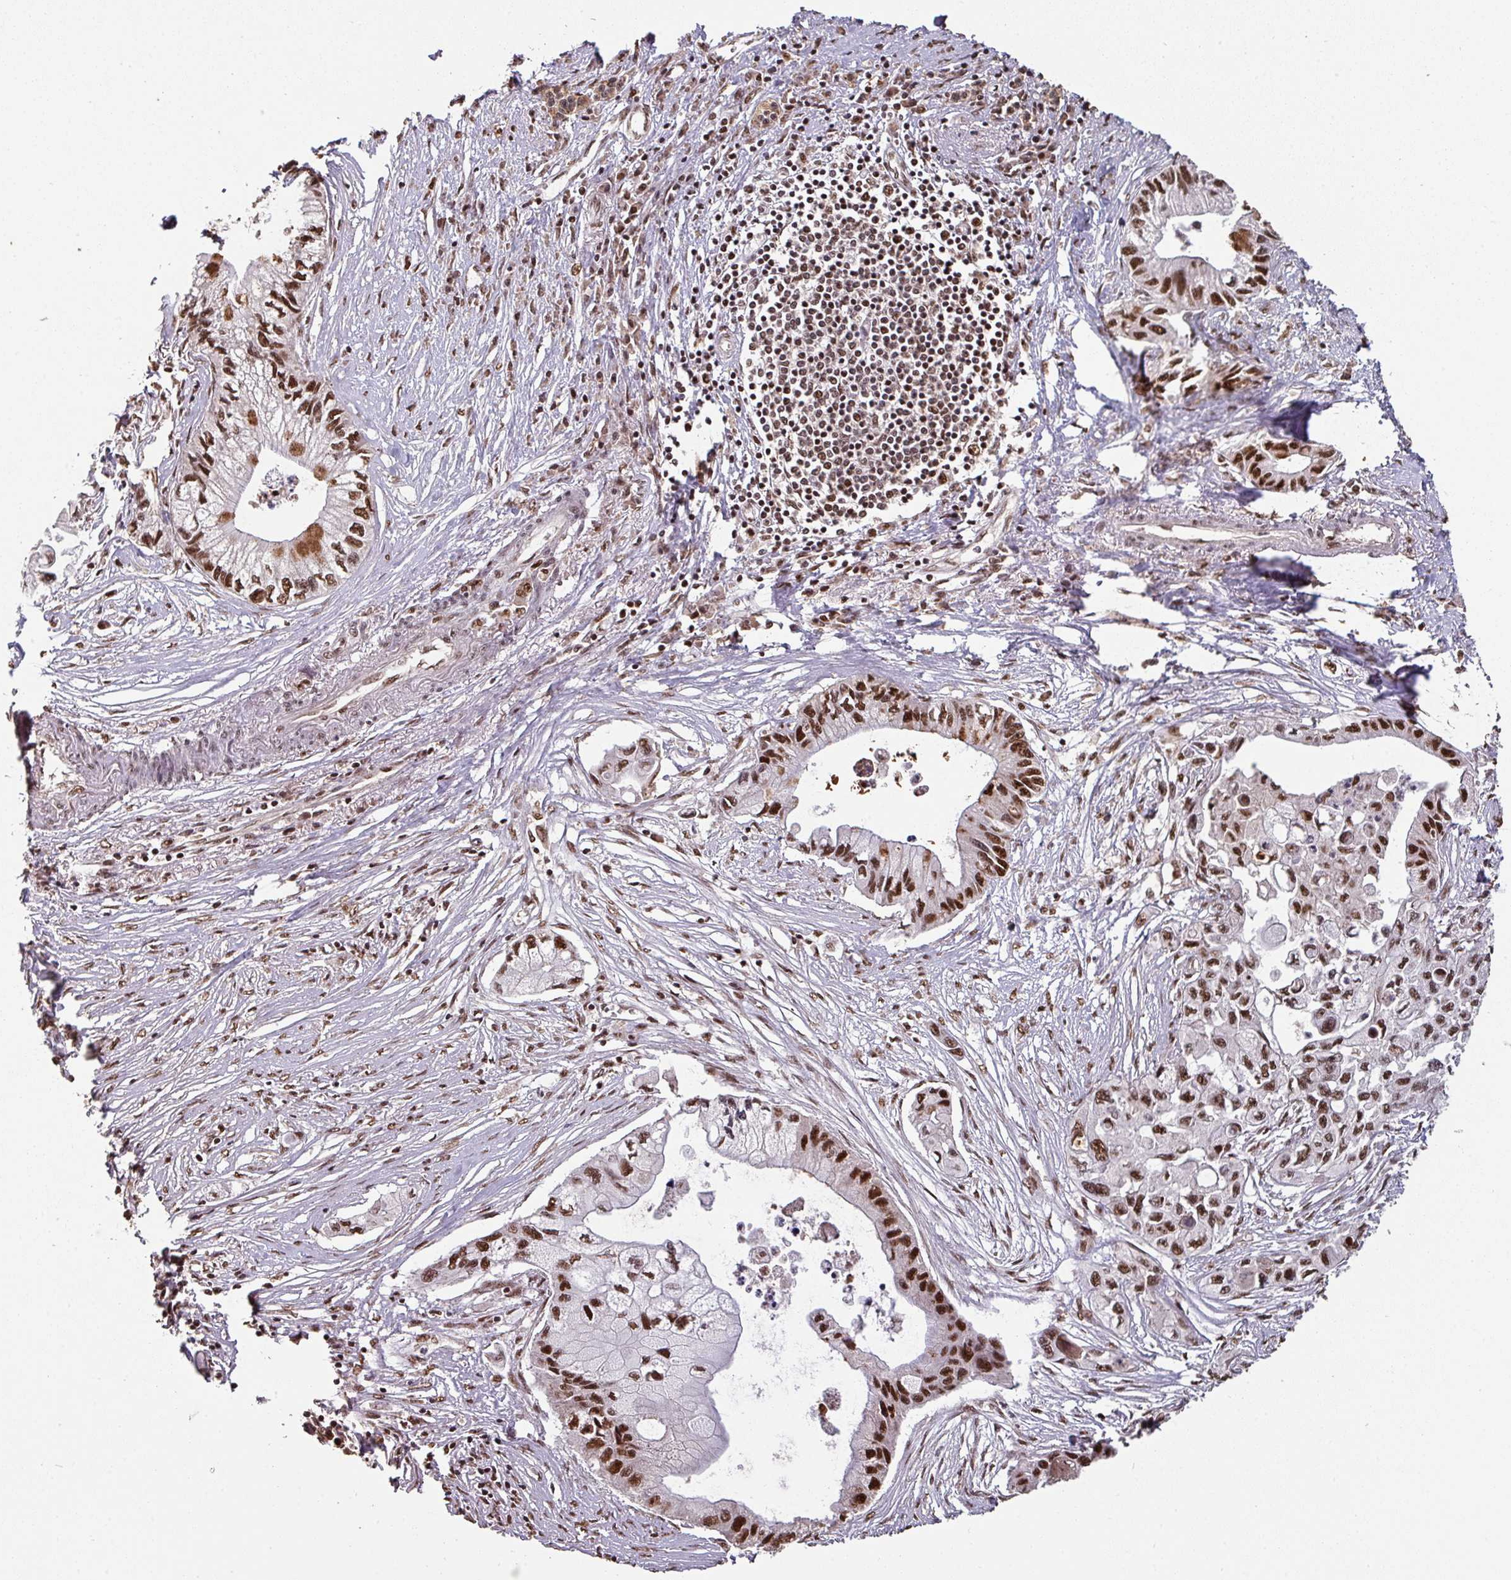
{"staining": {"intensity": "strong", "quantity": ">75%", "location": "cytoplasmic/membranous,nuclear"}, "tissue": "pancreatic cancer", "cell_type": "Tumor cells", "image_type": "cancer", "snomed": [{"axis": "morphology", "description": "Adenocarcinoma, NOS"}, {"axis": "topography", "description": "Pancreas"}], "caption": "An immunohistochemistry photomicrograph of neoplastic tissue is shown. Protein staining in brown highlights strong cytoplasmic/membranous and nuclear positivity in pancreatic adenocarcinoma within tumor cells.", "gene": "POLD1", "patient": {"sex": "male", "age": 61}}